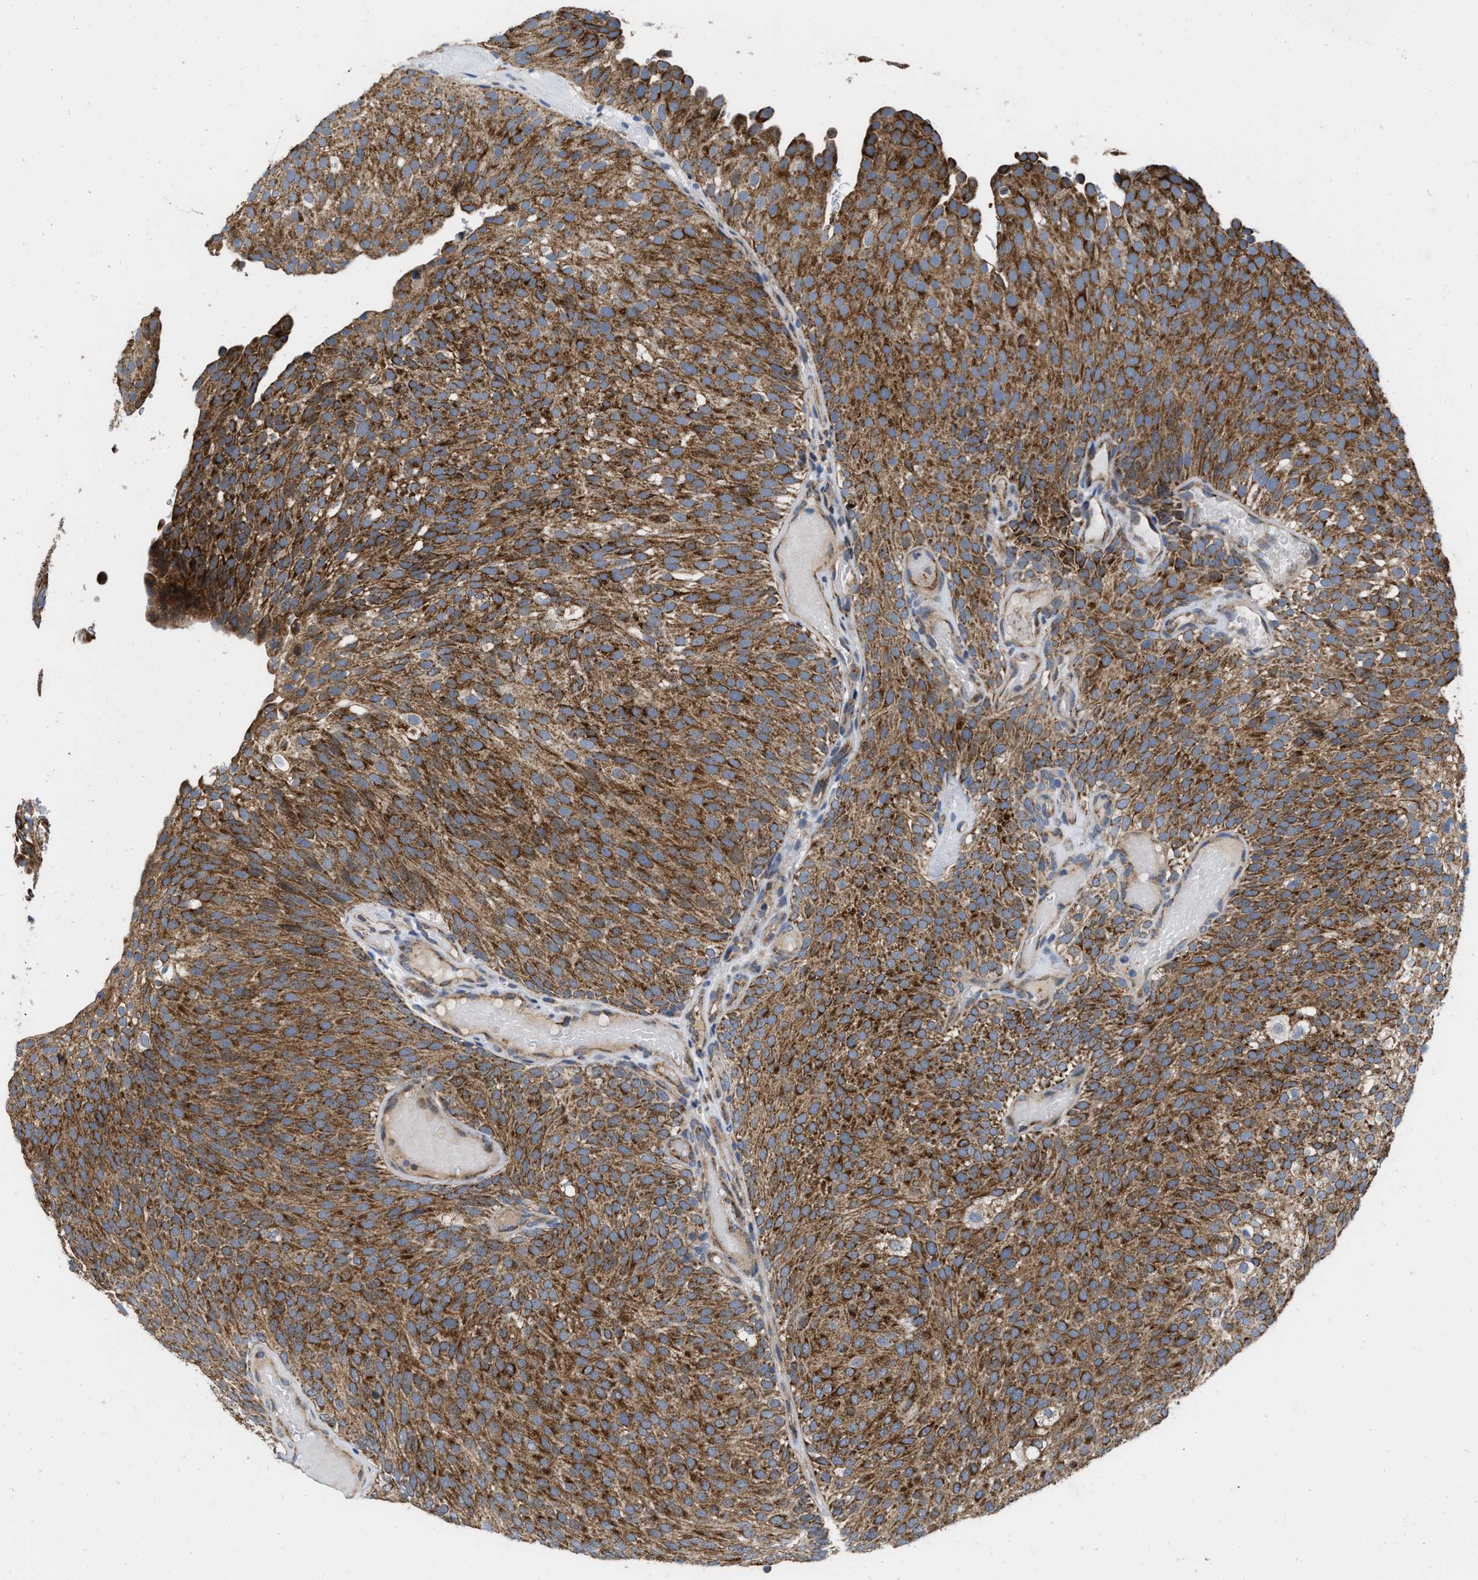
{"staining": {"intensity": "strong", "quantity": ">75%", "location": "cytoplasmic/membranous"}, "tissue": "urothelial cancer", "cell_type": "Tumor cells", "image_type": "cancer", "snomed": [{"axis": "morphology", "description": "Urothelial carcinoma, Low grade"}, {"axis": "topography", "description": "Urinary bladder"}], "caption": "Urothelial cancer stained with IHC shows strong cytoplasmic/membranous staining in approximately >75% of tumor cells. The protein is shown in brown color, while the nuclei are stained blue.", "gene": "AKAP1", "patient": {"sex": "male", "age": 78}}